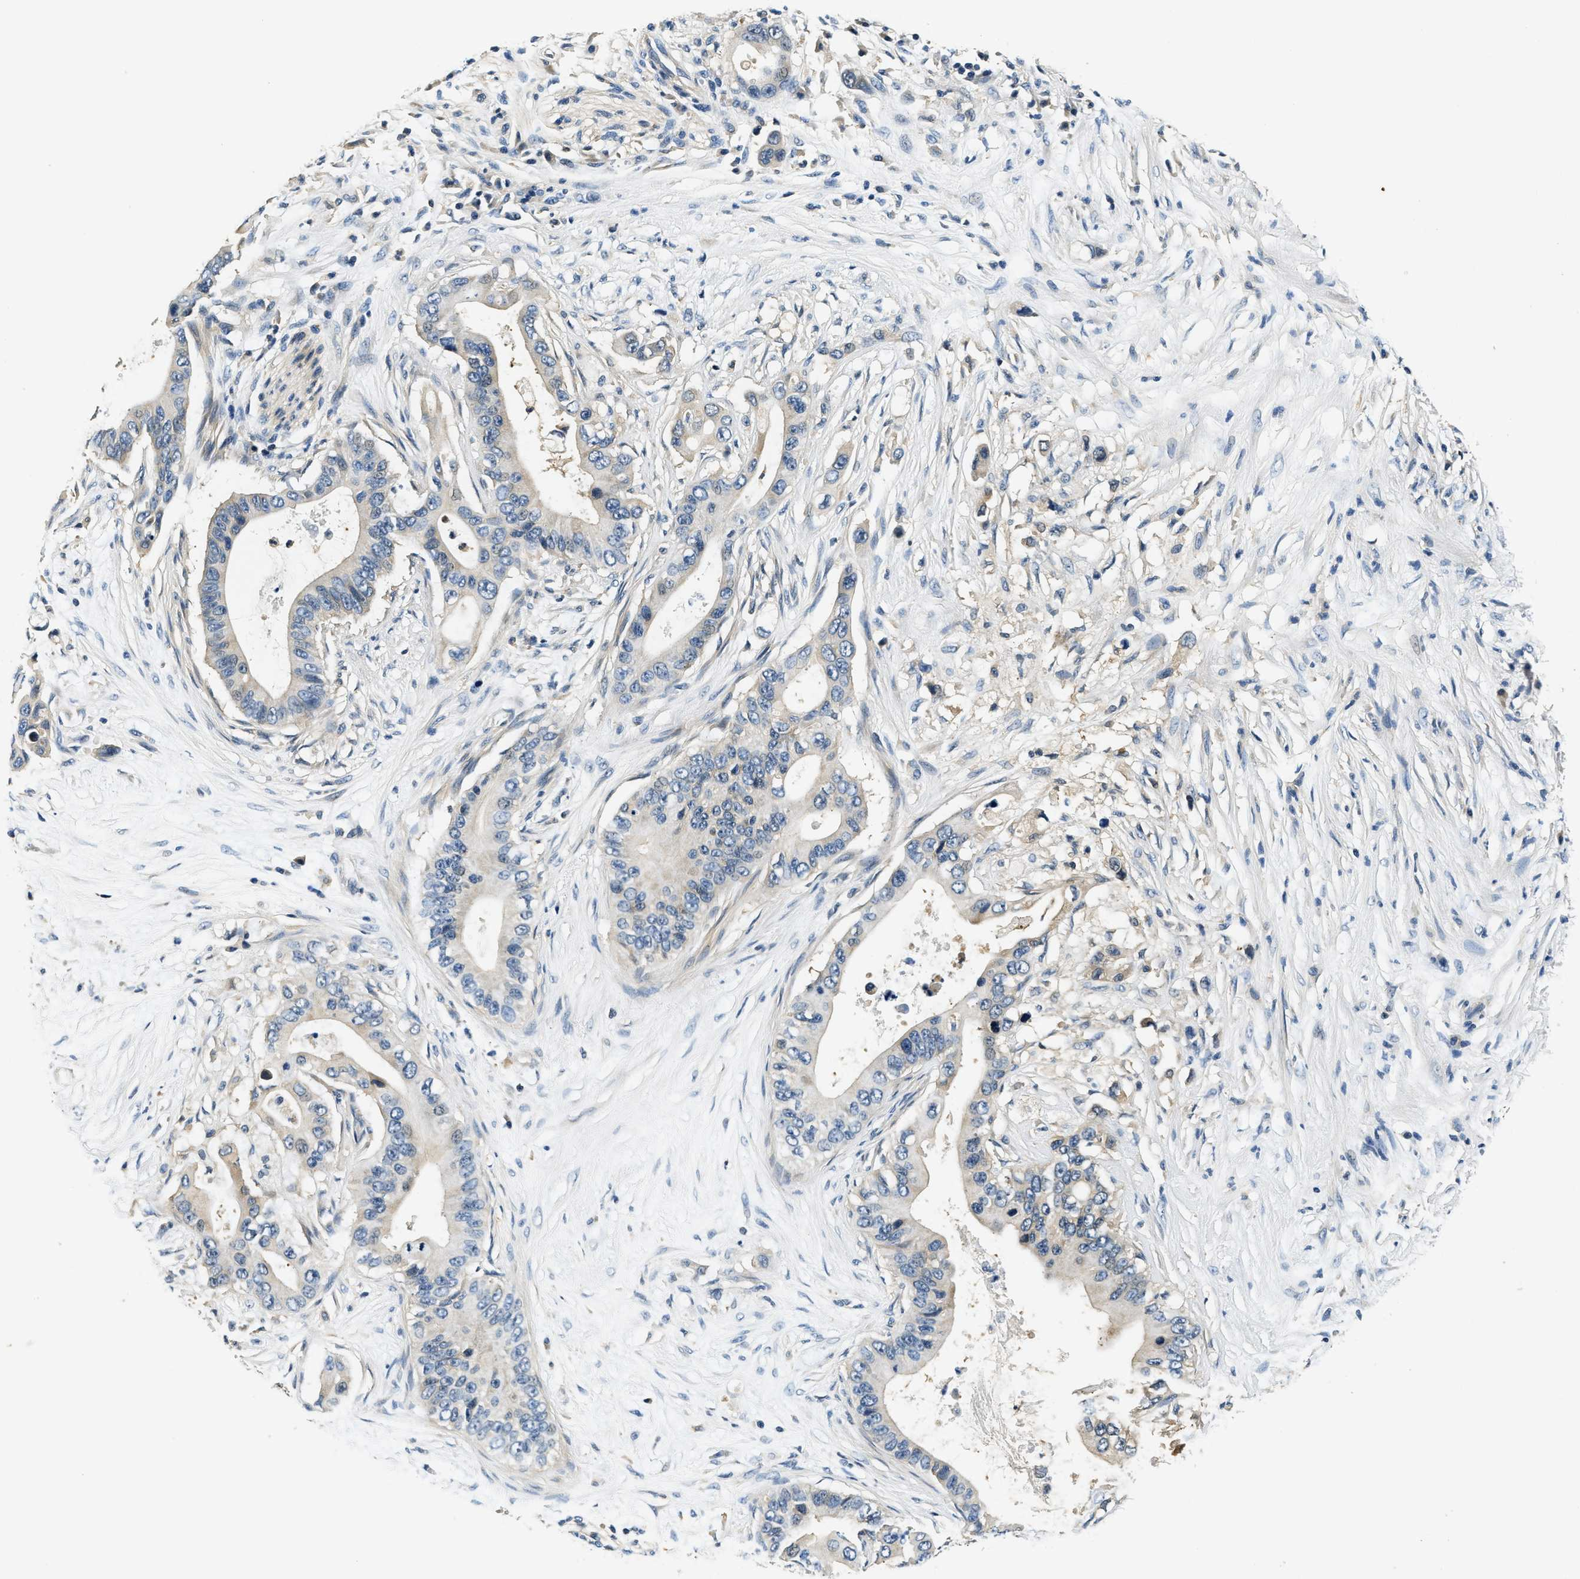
{"staining": {"intensity": "negative", "quantity": "none", "location": "none"}, "tissue": "pancreatic cancer", "cell_type": "Tumor cells", "image_type": "cancer", "snomed": [{"axis": "morphology", "description": "Adenocarcinoma, NOS"}, {"axis": "topography", "description": "Pancreas"}], "caption": "This is an IHC image of pancreatic cancer (adenocarcinoma). There is no staining in tumor cells.", "gene": "RESF1", "patient": {"sex": "male", "age": 77}}